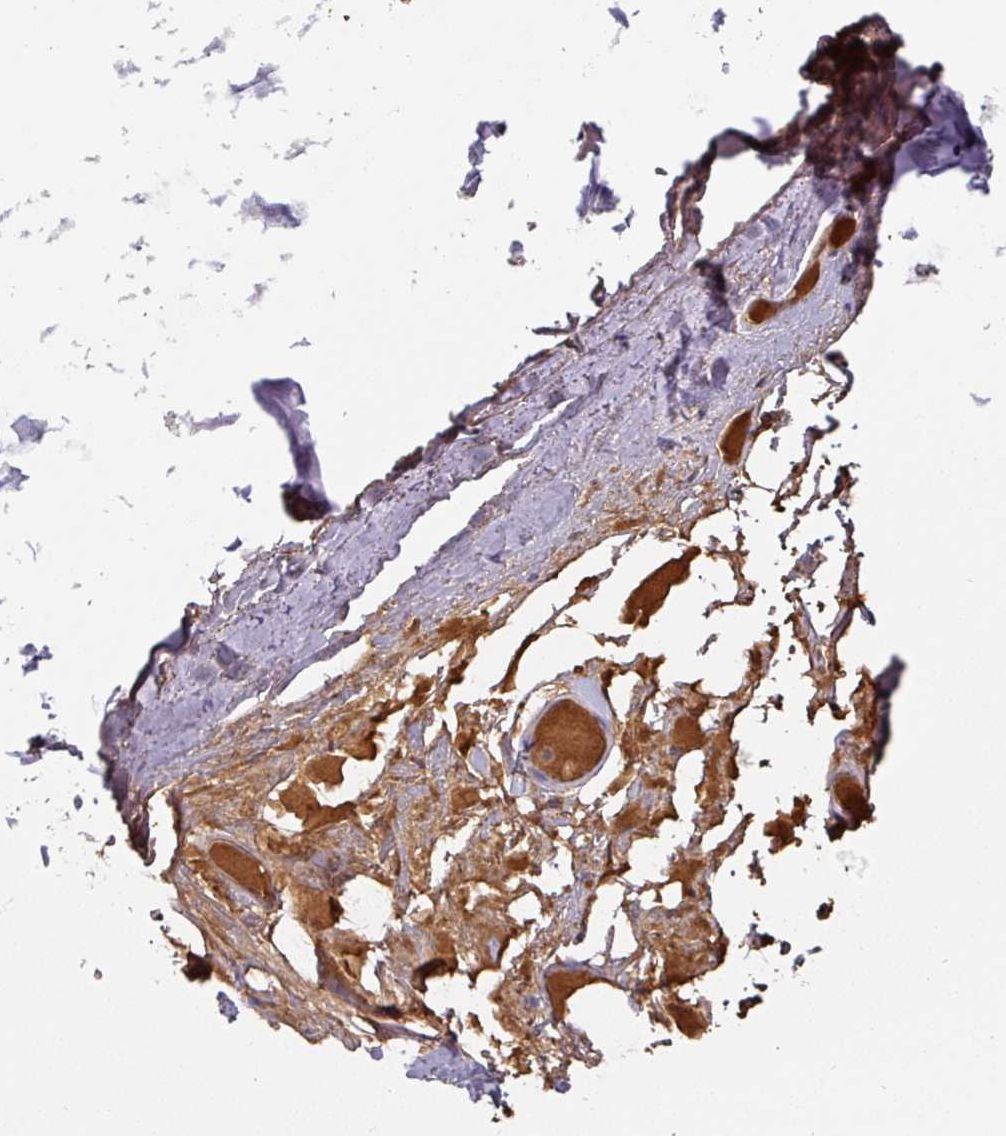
{"staining": {"intensity": "negative", "quantity": "none", "location": "none"}, "tissue": "adipose tissue", "cell_type": "Adipocytes", "image_type": "normal", "snomed": [{"axis": "morphology", "description": "Normal tissue, NOS"}, {"axis": "topography", "description": "Bronchus"}], "caption": "Image shows no significant protein expression in adipocytes of benign adipose tissue.", "gene": "CEP78", "patient": {"sex": "male", "age": 70}}